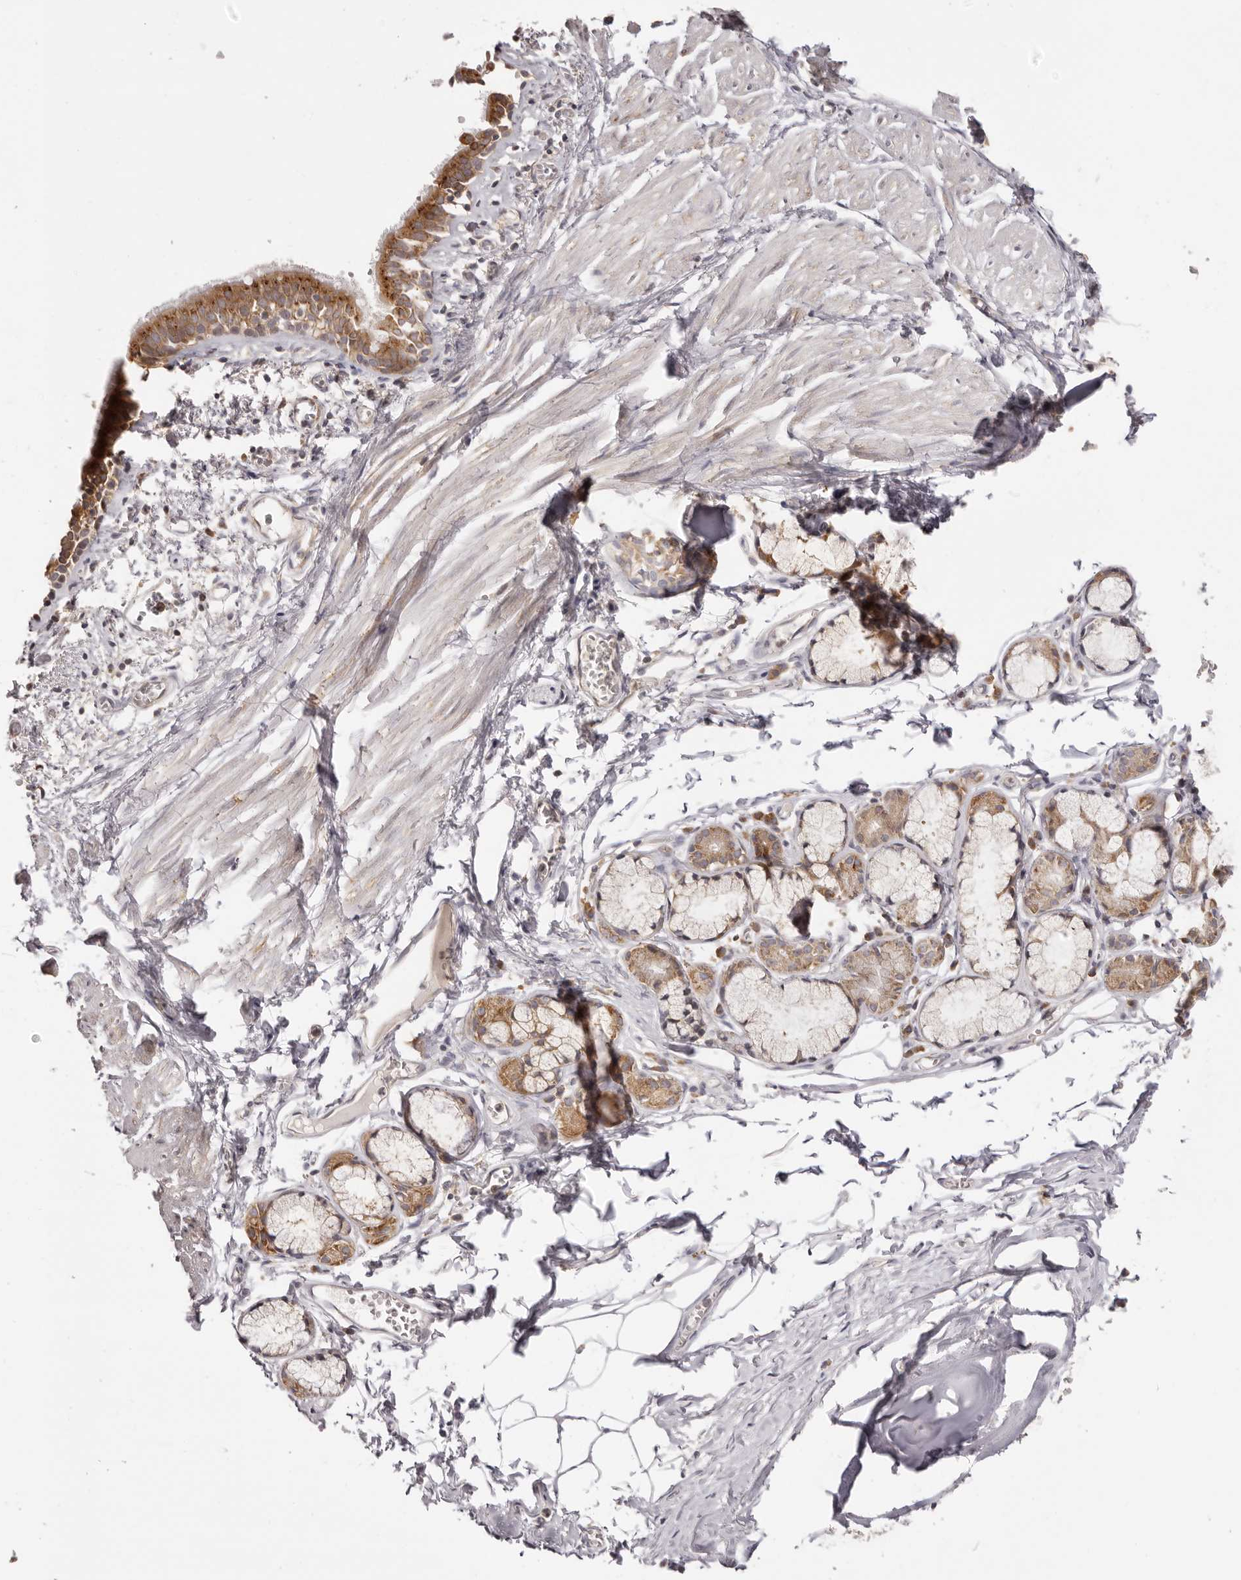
{"staining": {"intensity": "strong", "quantity": ">75%", "location": "cytoplasmic/membranous"}, "tissue": "bronchus", "cell_type": "Respiratory epithelial cells", "image_type": "normal", "snomed": [{"axis": "morphology", "description": "Normal tissue, NOS"}, {"axis": "topography", "description": "Bronchus"}, {"axis": "topography", "description": "Lung"}], "caption": "Brown immunohistochemical staining in benign human bronchus displays strong cytoplasmic/membranous positivity in approximately >75% of respiratory epithelial cells.", "gene": "EEF1E1", "patient": {"sex": "male", "age": 56}}